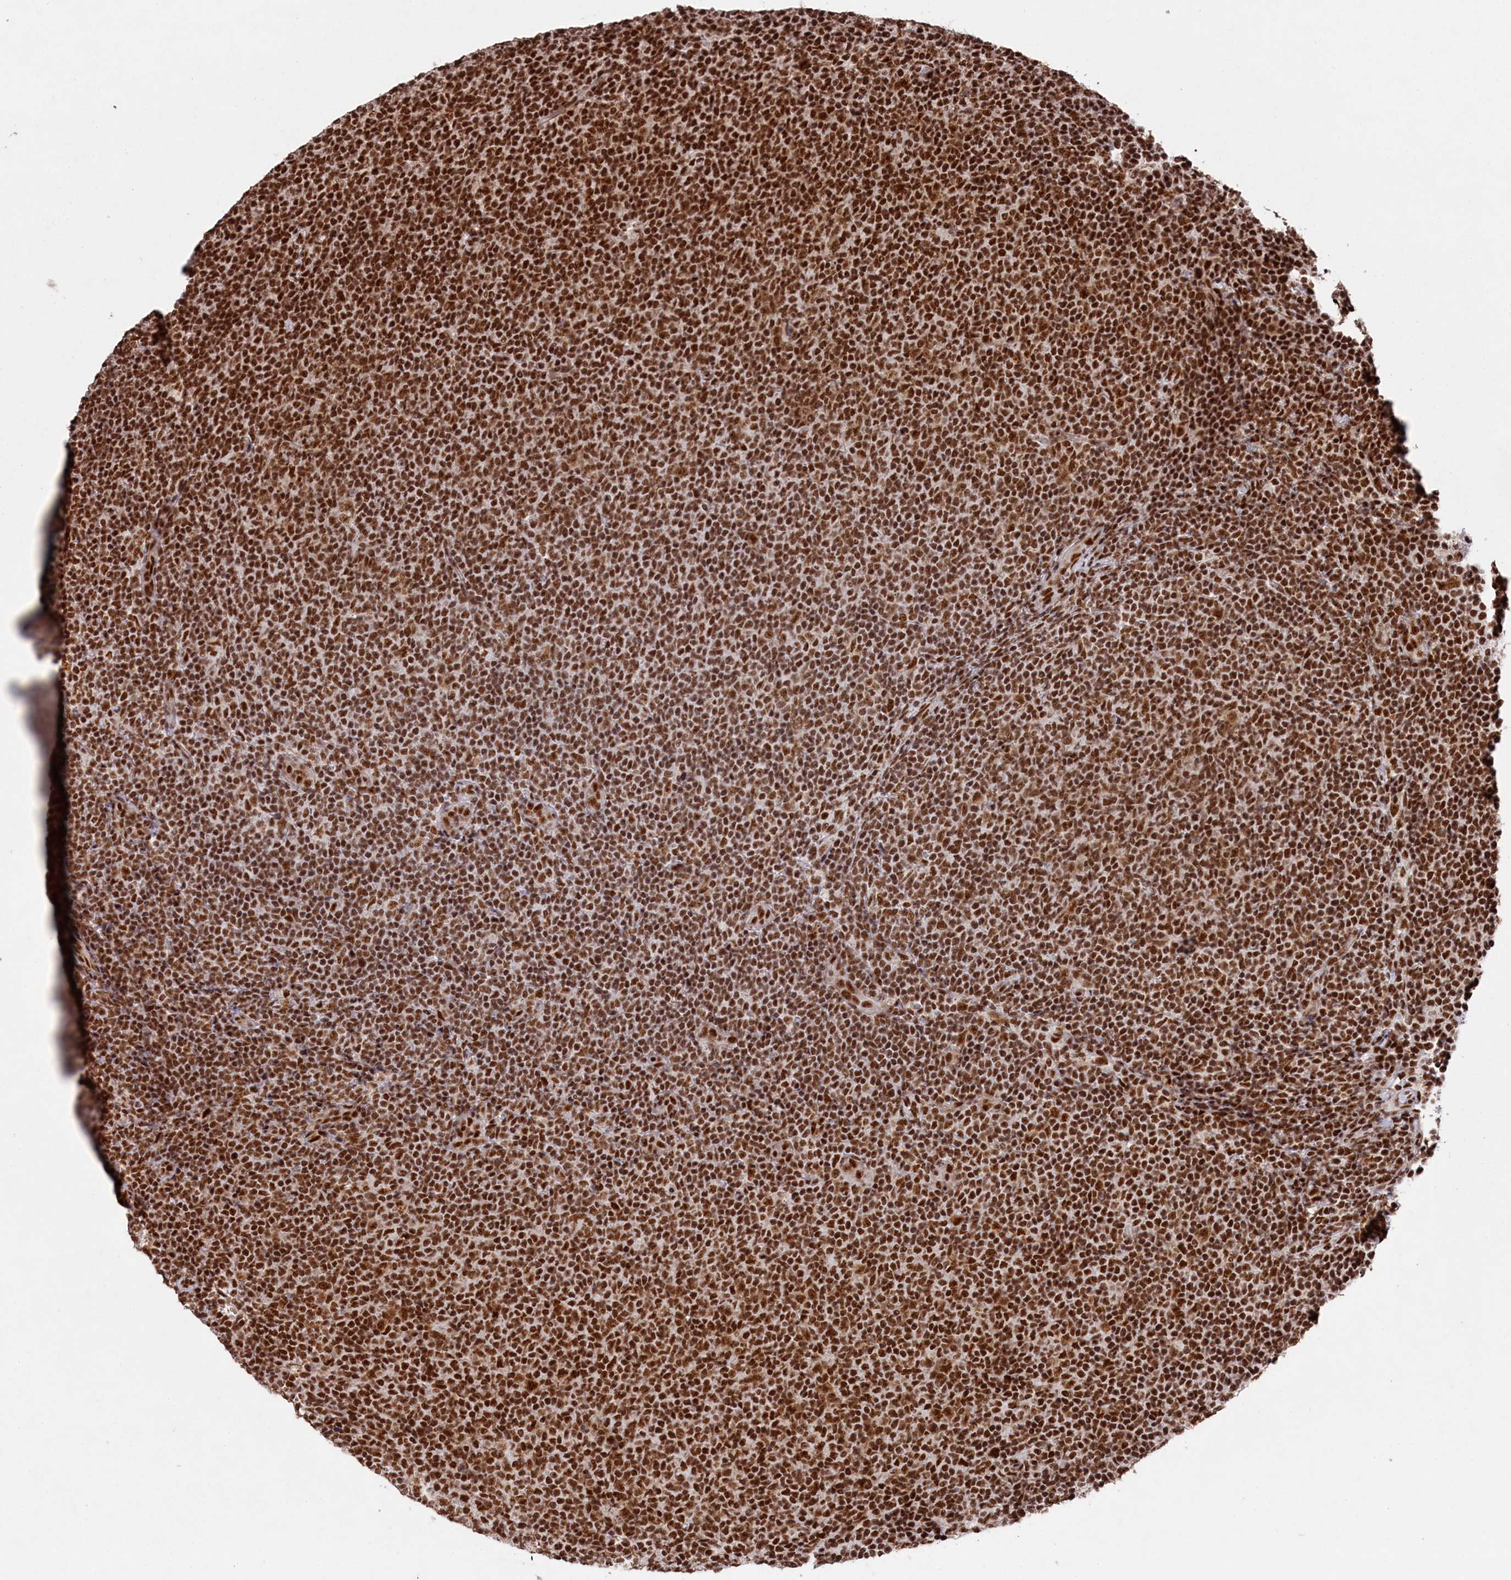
{"staining": {"intensity": "strong", "quantity": ">75%", "location": "nuclear"}, "tissue": "lymphoma", "cell_type": "Tumor cells", "image_type": "cancer", "snomed": [{"axis": "morphology", "description": "Malignant lymphoma, non-Hodgkin's type, Low grade"}, {"axis": "topography", "description": "Lymph node"}], "caption": "IHC (DAB (3,3'-diaminobenzidine)) staining of human lymphoma exhibits strong nuclear protein positivity in approximately >75% of tumor cells. (Stains: DAB in brown, nuclei in blue, Microscopy: brightfield microscopy at high magnification).", "gene": "PRPF31", "patient": {"sex": "male", "age": 66}}